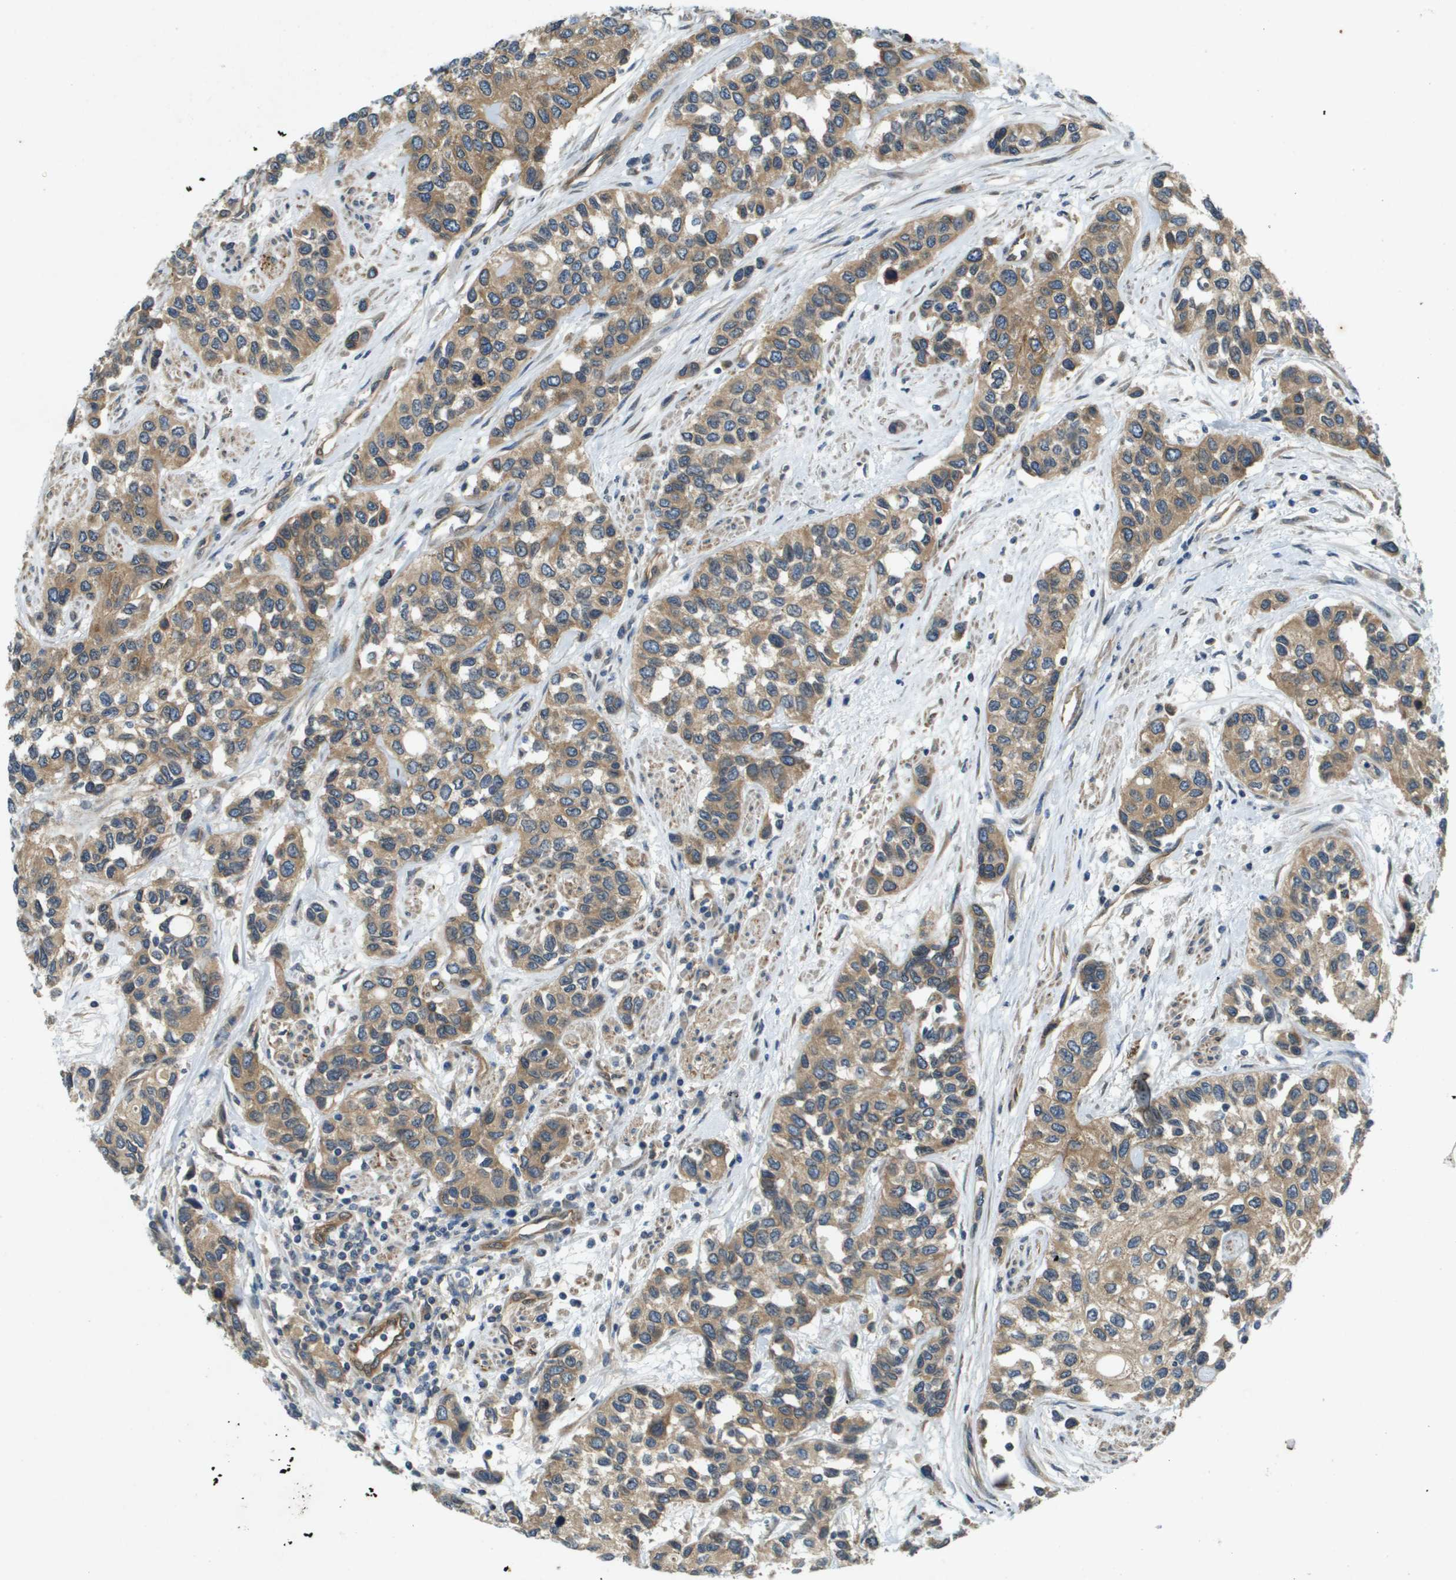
{"staining": {"intensity": "moderate", "quantity": ">75%", "location": "cytoplasmic/membranous"}, "tissue": "urothelial cancer", "cell_type": "Tumor cells", "image_type": "cancer", "snomed": [{"axis": "morphology", "description": "Urothelial carcinoma, High grade"}, {"axis": "topography", "description": "Urinary bladder"}], "caption": "Urothelial cancer stained for a protein reveals moderate cytoplasmic/membranous positivity in tumor cells.", "gene": "PGAP3", "patient": {"sex": "female", "age": 56}}